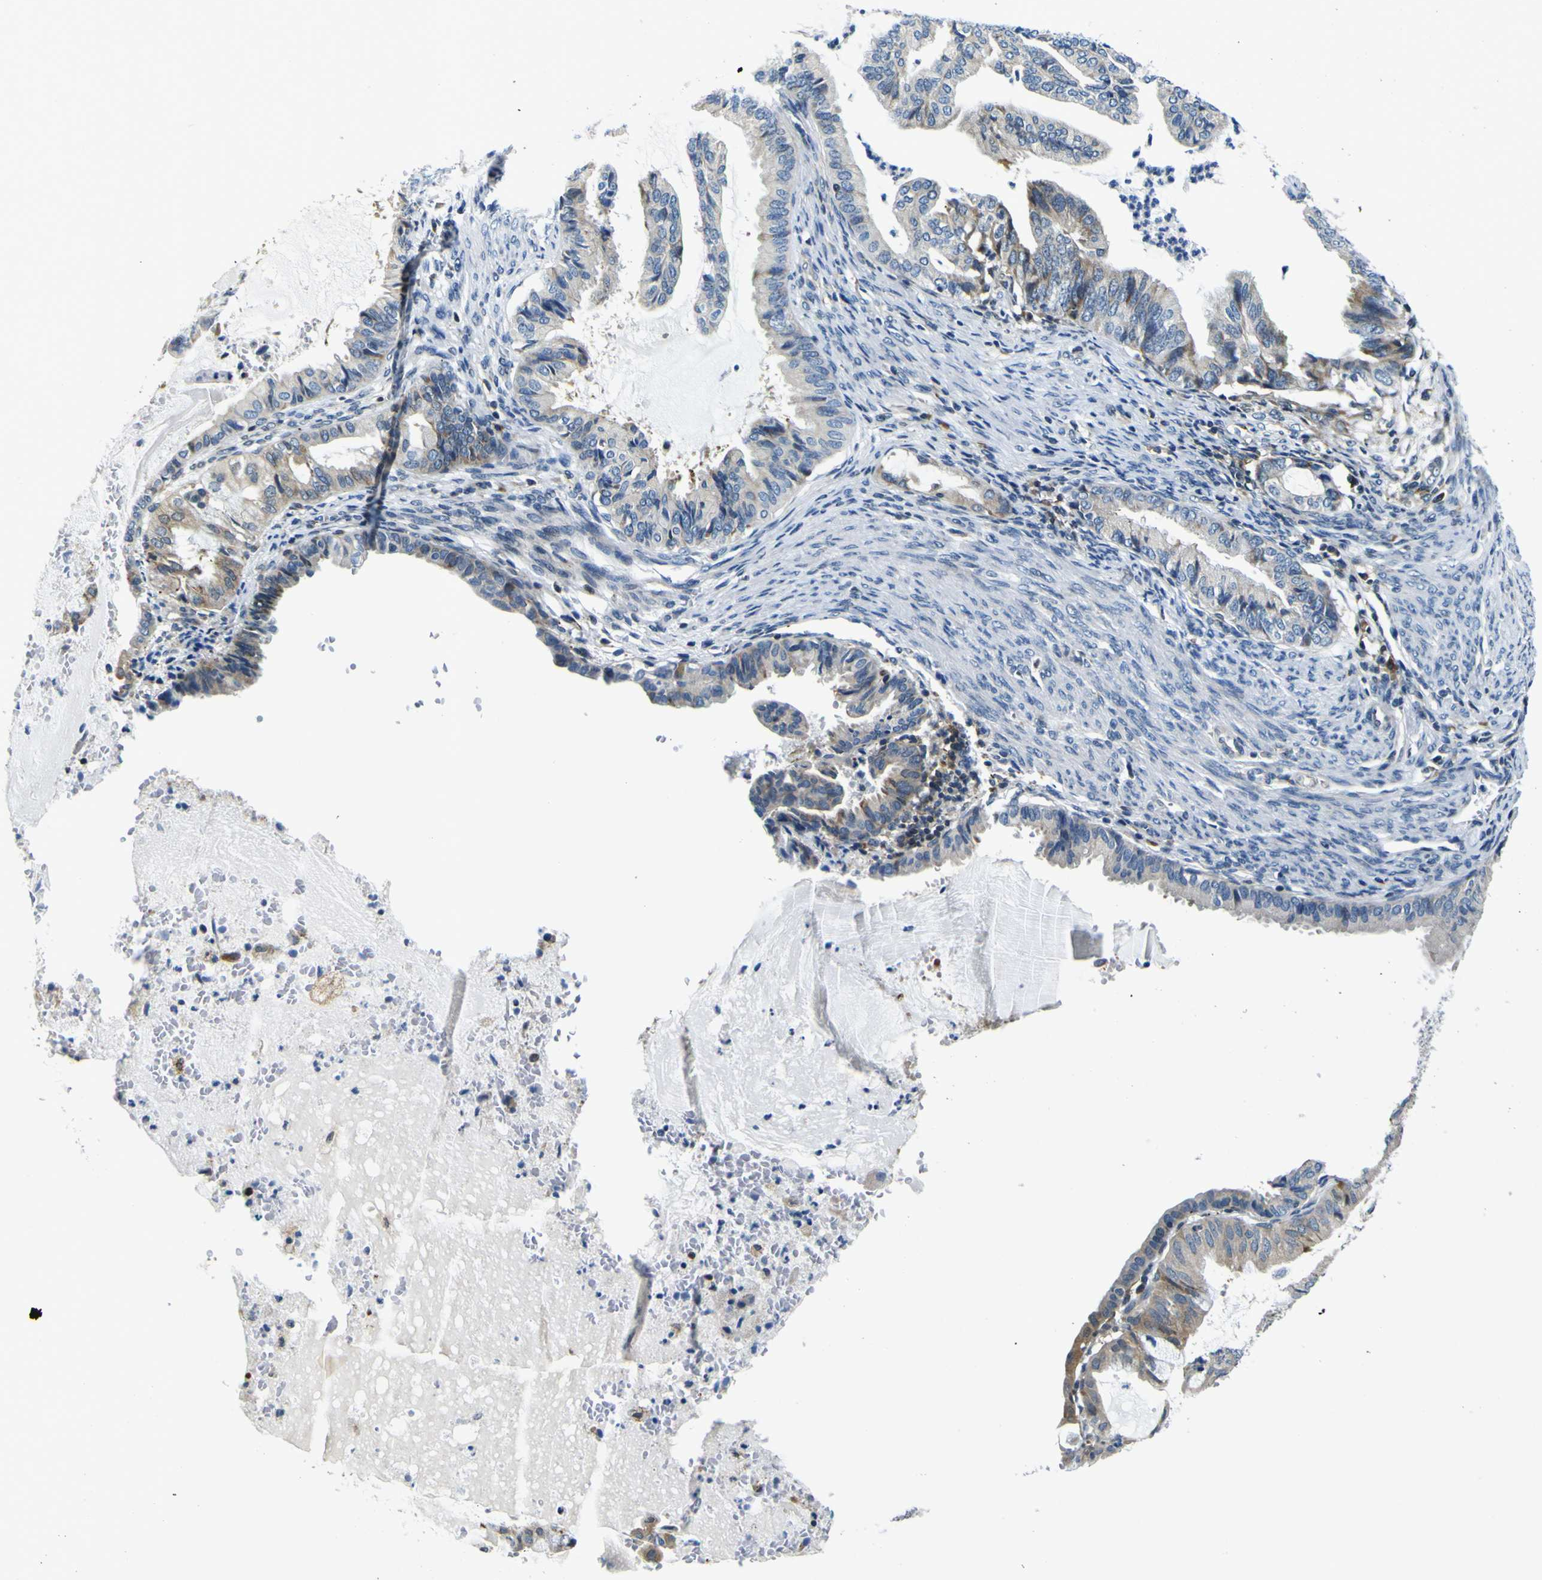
{"staining": {"intensity": "weak", "quantity": "<25%", "location": "cytoplasmic/membranous"}, "tissue": "endometrial cancer", "cell_type": "Tumor cells", "image_type": "cancer", "snomed": [{"axis": "morphology", "description": "Adenocarcinoma, NOS"}, {"axis": "topography", "description": "Endometrium"}], "caption": "Immunohistochemical staining of adenocarcinoma (endometrial) demonstrates no significant expression in tumor cells.", "gene": "NLRP3", "patient": {"sex": "female", "age": 86}}